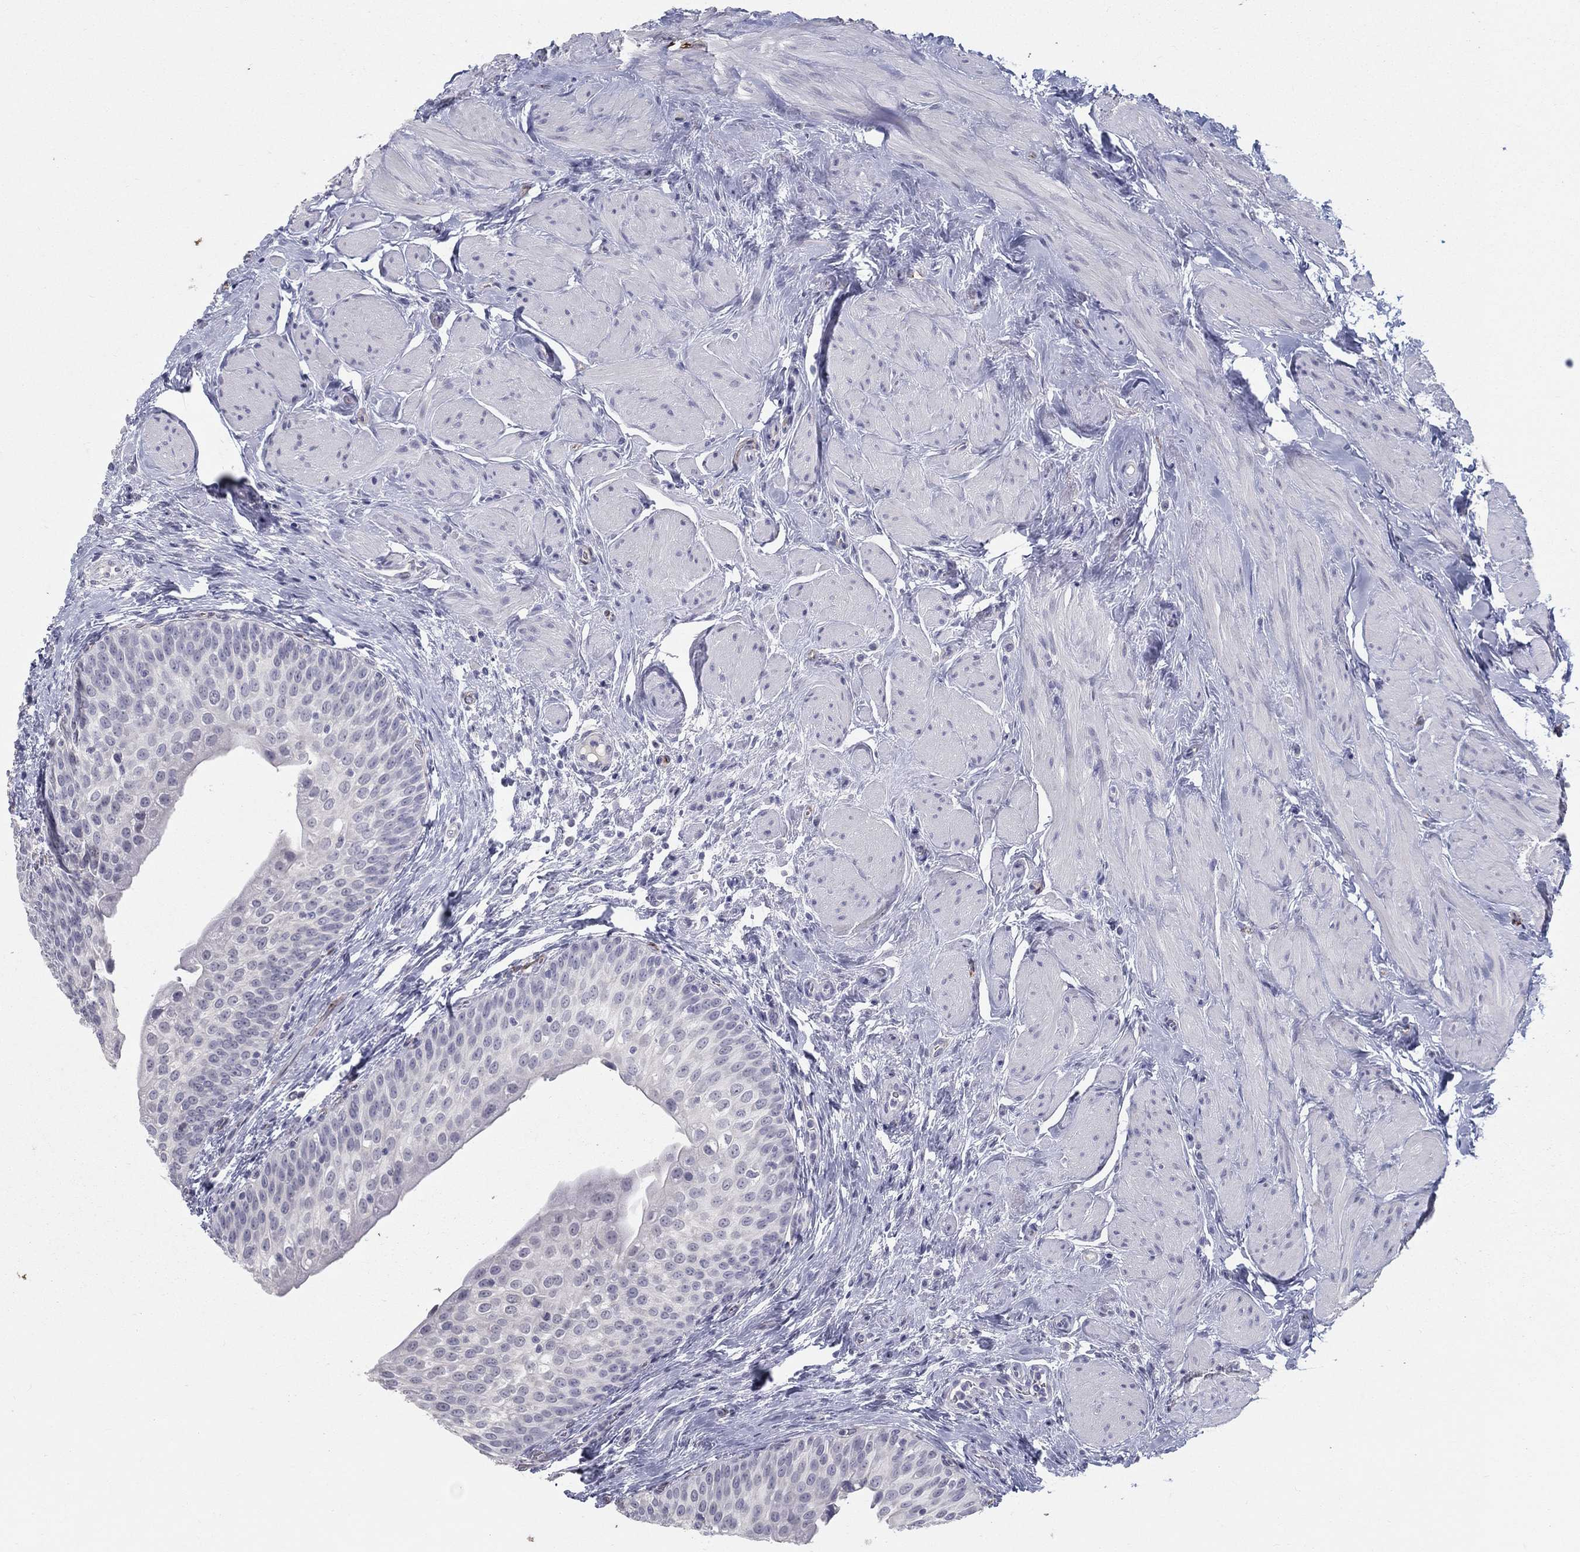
{"staining": {"intensity": "negative", "quantity": "none", "location": "none"}, "tissue": "urinary bladder", "cell_type": "Urothelial cells", "image_type": "normal", "snomed": [{"axis": "morphology", "description": "Normal tissue, NOS"}, {"axis": "topography", "description": "Urinary bladder"}], "caption": "The image exhibits no significant positivity in urothelial cells of urinary bladder.", "gene": "ACE2", "patient": {"sex": "male", "age": 73}}